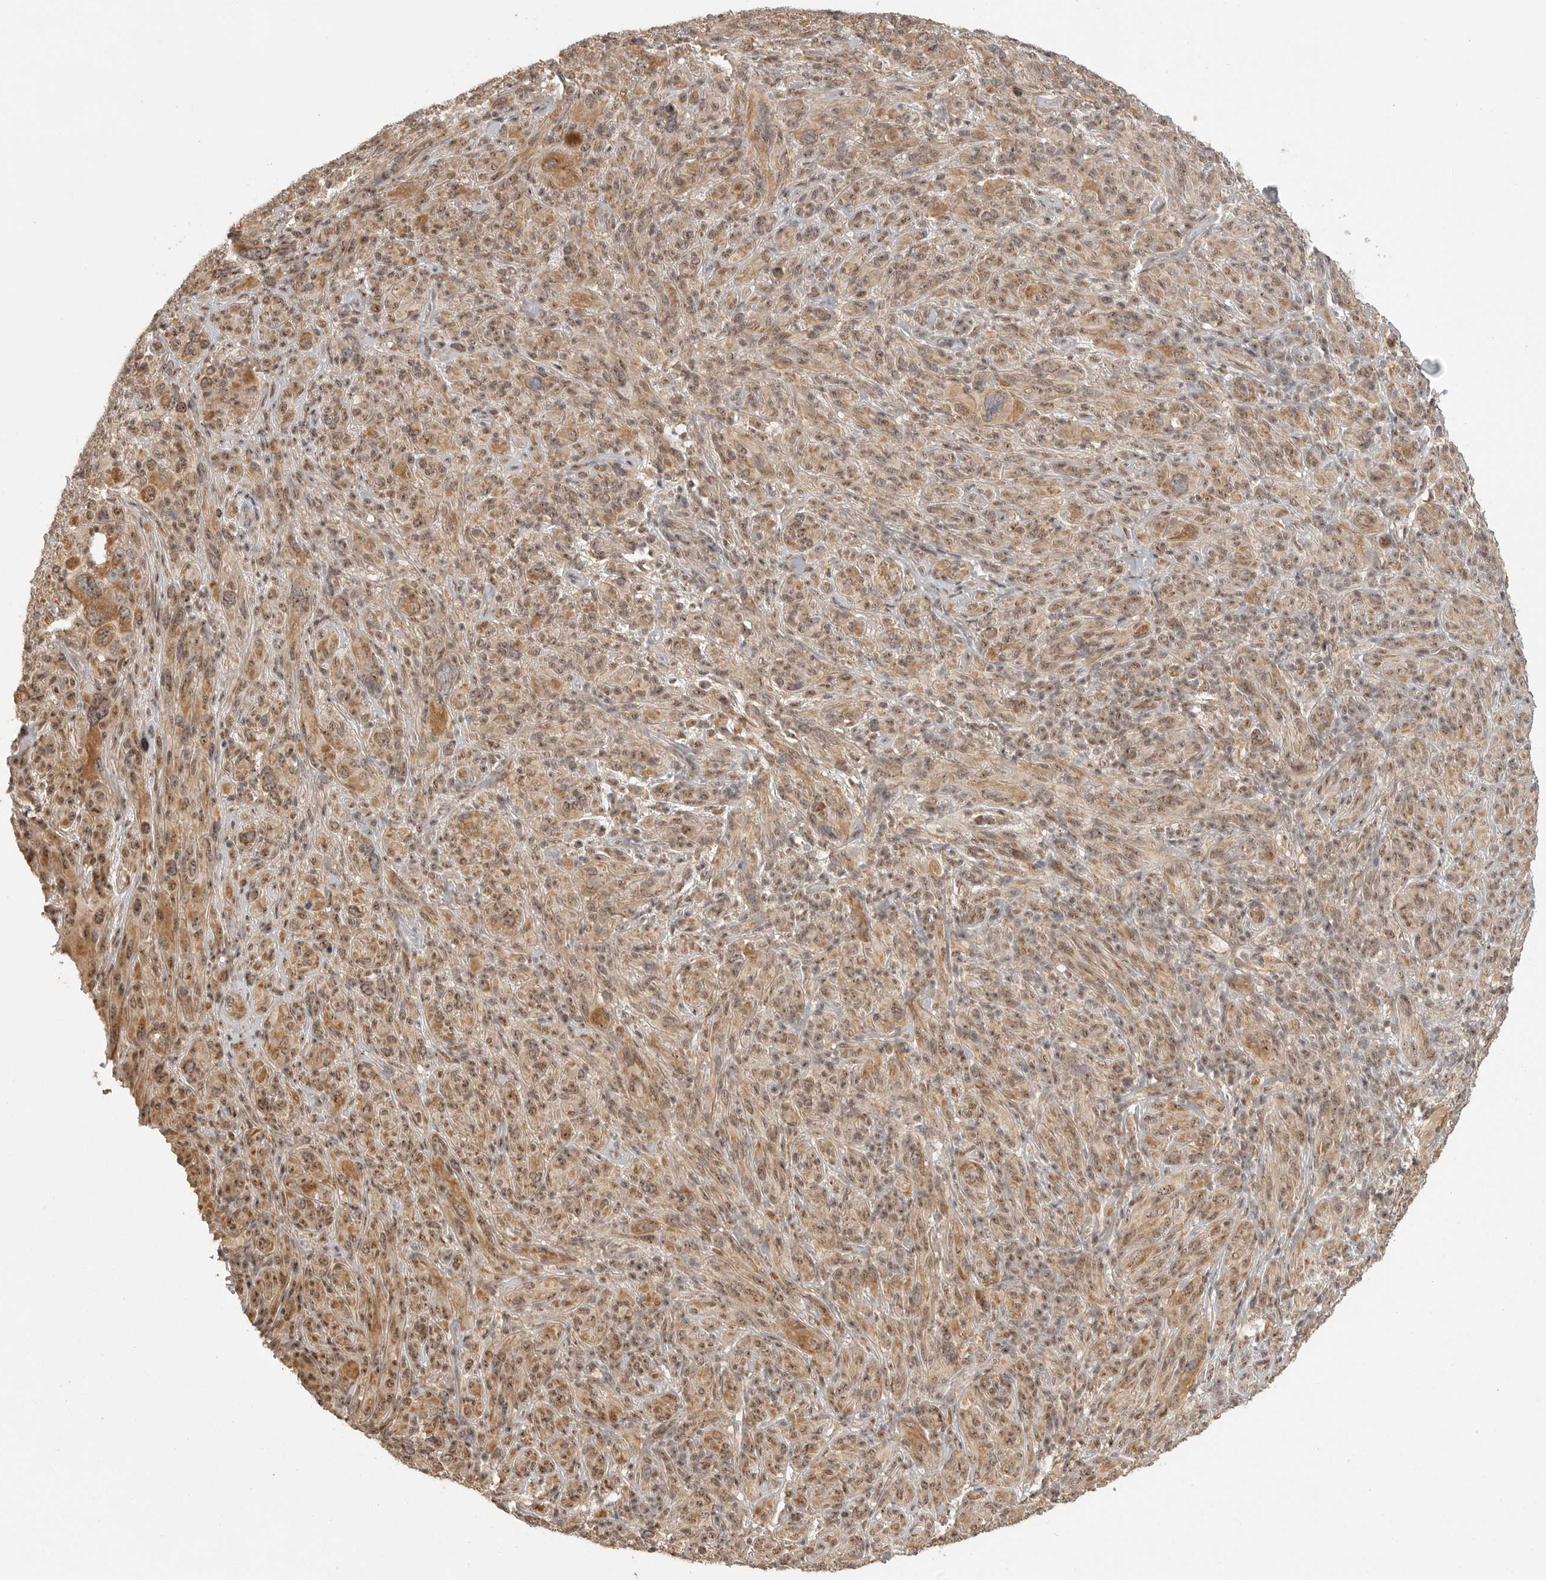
{"staining": {"intensity": "moderate", "quantity": ">75%", "location": "cytoplasmic/membranous,nuclear"}, "tissue": "melanoma", "cell_type": "Tumor cells", "image_type": "cancer", "snomed": [{"axis": "morphology", "description": "Malignant melanoma, NOS"}, {"axis": "topography", "description": "Skin of head"}], "caption": "Immunohistochemistry photomicrograph of human melanoma stained for a protein (brown), which exhibits medium levels of moderate cytoplasmic/membranous and nuclear positivity in about >75% of tumor cells.", "gene": "POMP", "patient": {"sex": "male", "age": 96}}